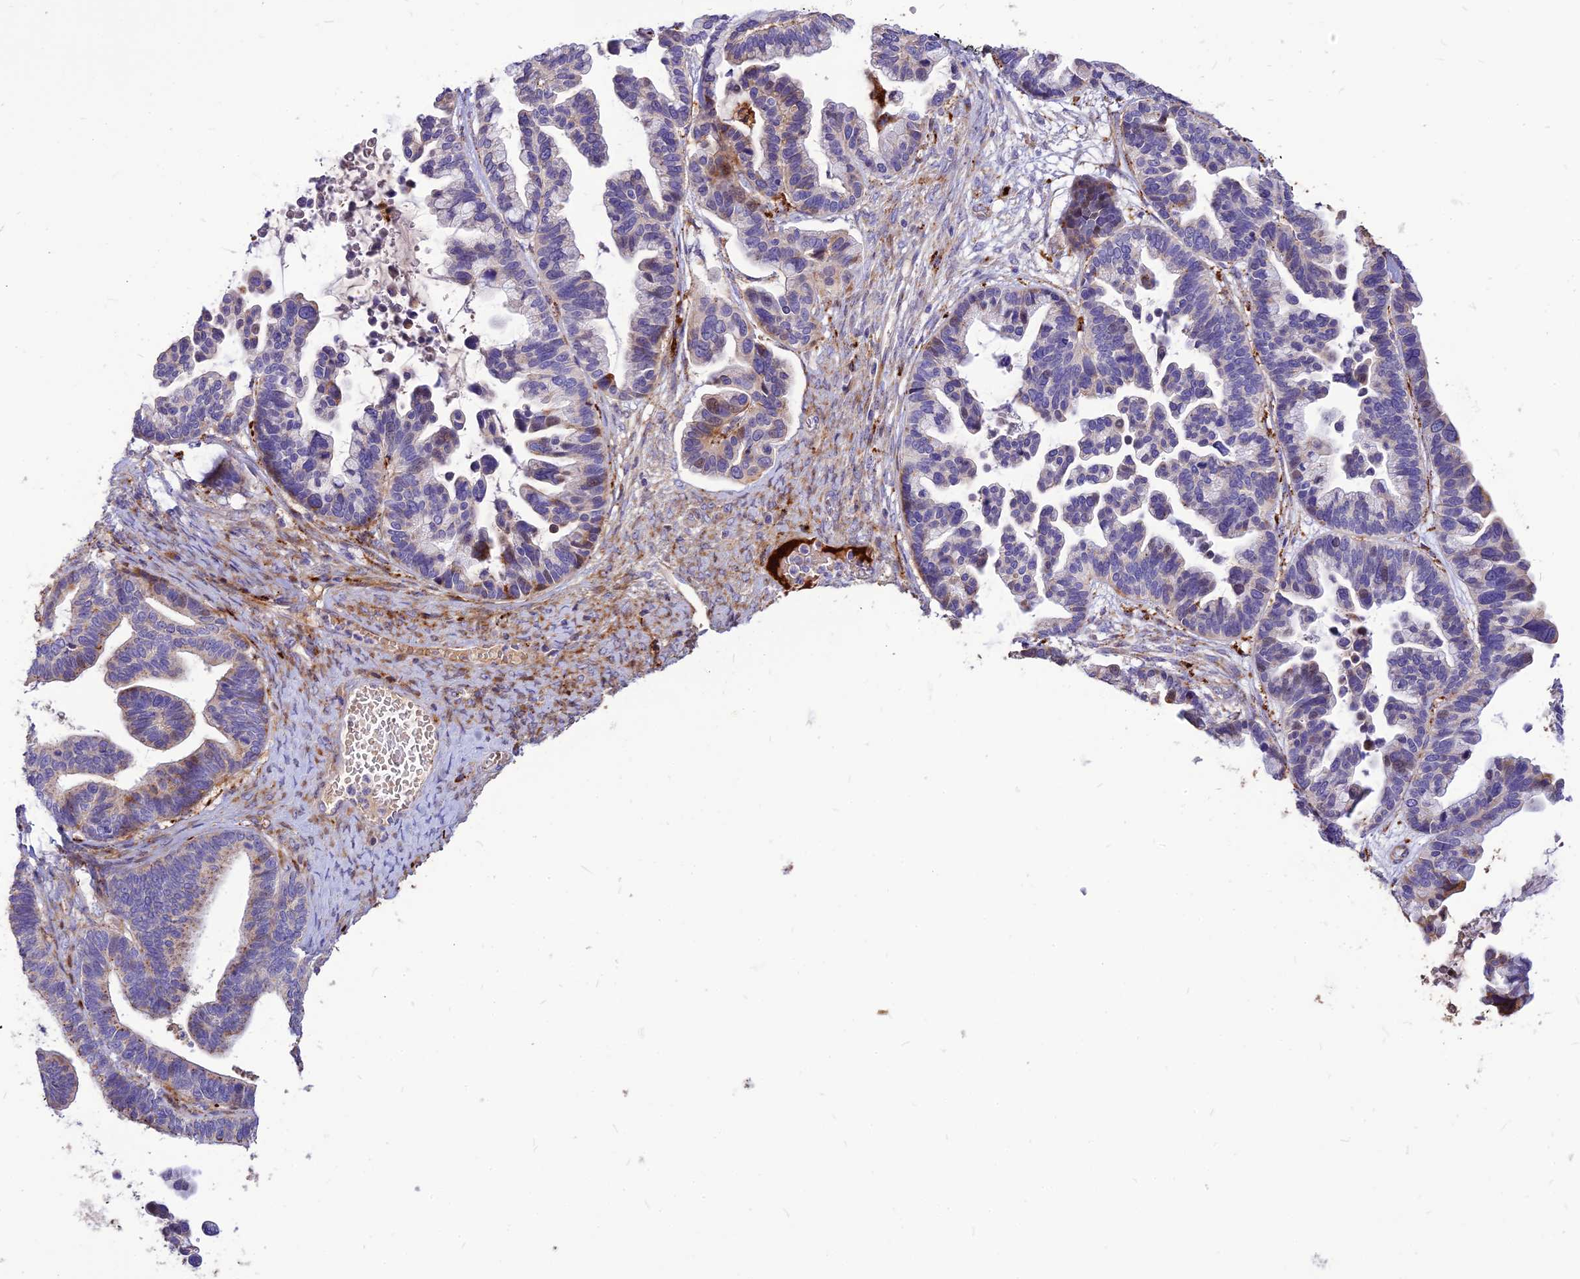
{"staining": {"intensity": "moderate", "quantity": "<25%", "location": "cytoplasmic/membranous"}, "tissue": "ovarian cancer", "cell_type": "Tumor cells", "image_type": "cancer", "snomed": [{"axis": "morphology", "description": "Cystadenocarcinoma, serous, NOS"}, {"axis": "topography", "description": "Ovary"}], "caption": "This is a photomicrograph of IHC staining of ovarian cancer (serous cystadenocarcinoma), which shows moderate positivity in the cytoplasmic/membranous of tumor cells.", "gene": "RIMOC1", "patient": {"sex": "female", "age": 56}}